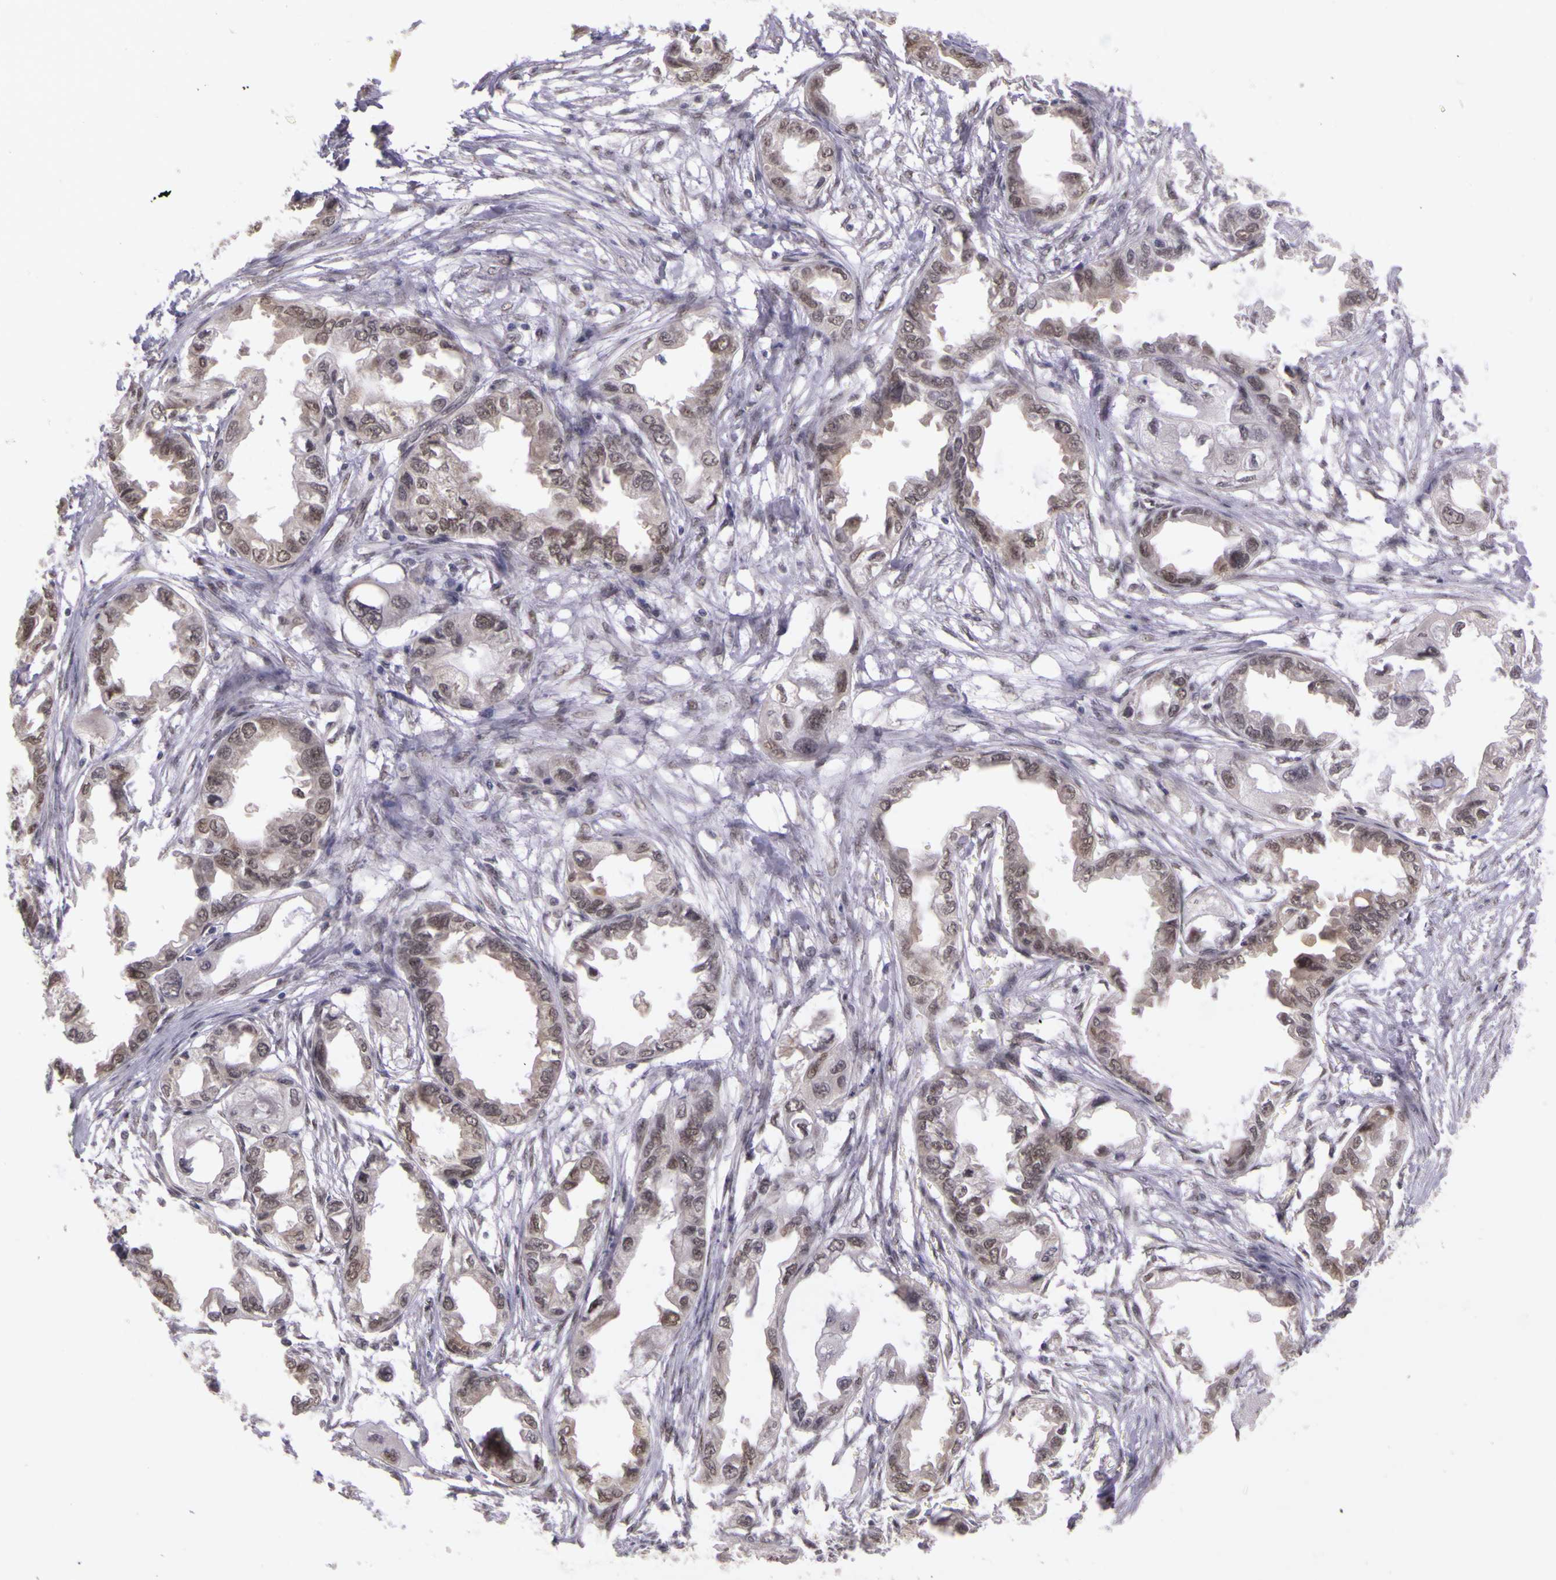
{"staining": {"intensity": "weak", "quantity": "25%-75%", "location": "nuclear"}, "tissue": "endometrial cancer", "cell_type": "Tumor cells", "image_type": "cancer", "snomed": [{"axis": "morphology", "description": "Adenocarcinoma, NOS"}, {"axis": "topography", "description": "Endometrium"}], "caption": "Endometrial adenocarcinoma stained with immunohistochemistry reveals weak nuclear staining in approximately 25%-75% of tumor cells.", "gene": "WDR13", "patient": {"sex": "female", "age": 67}}